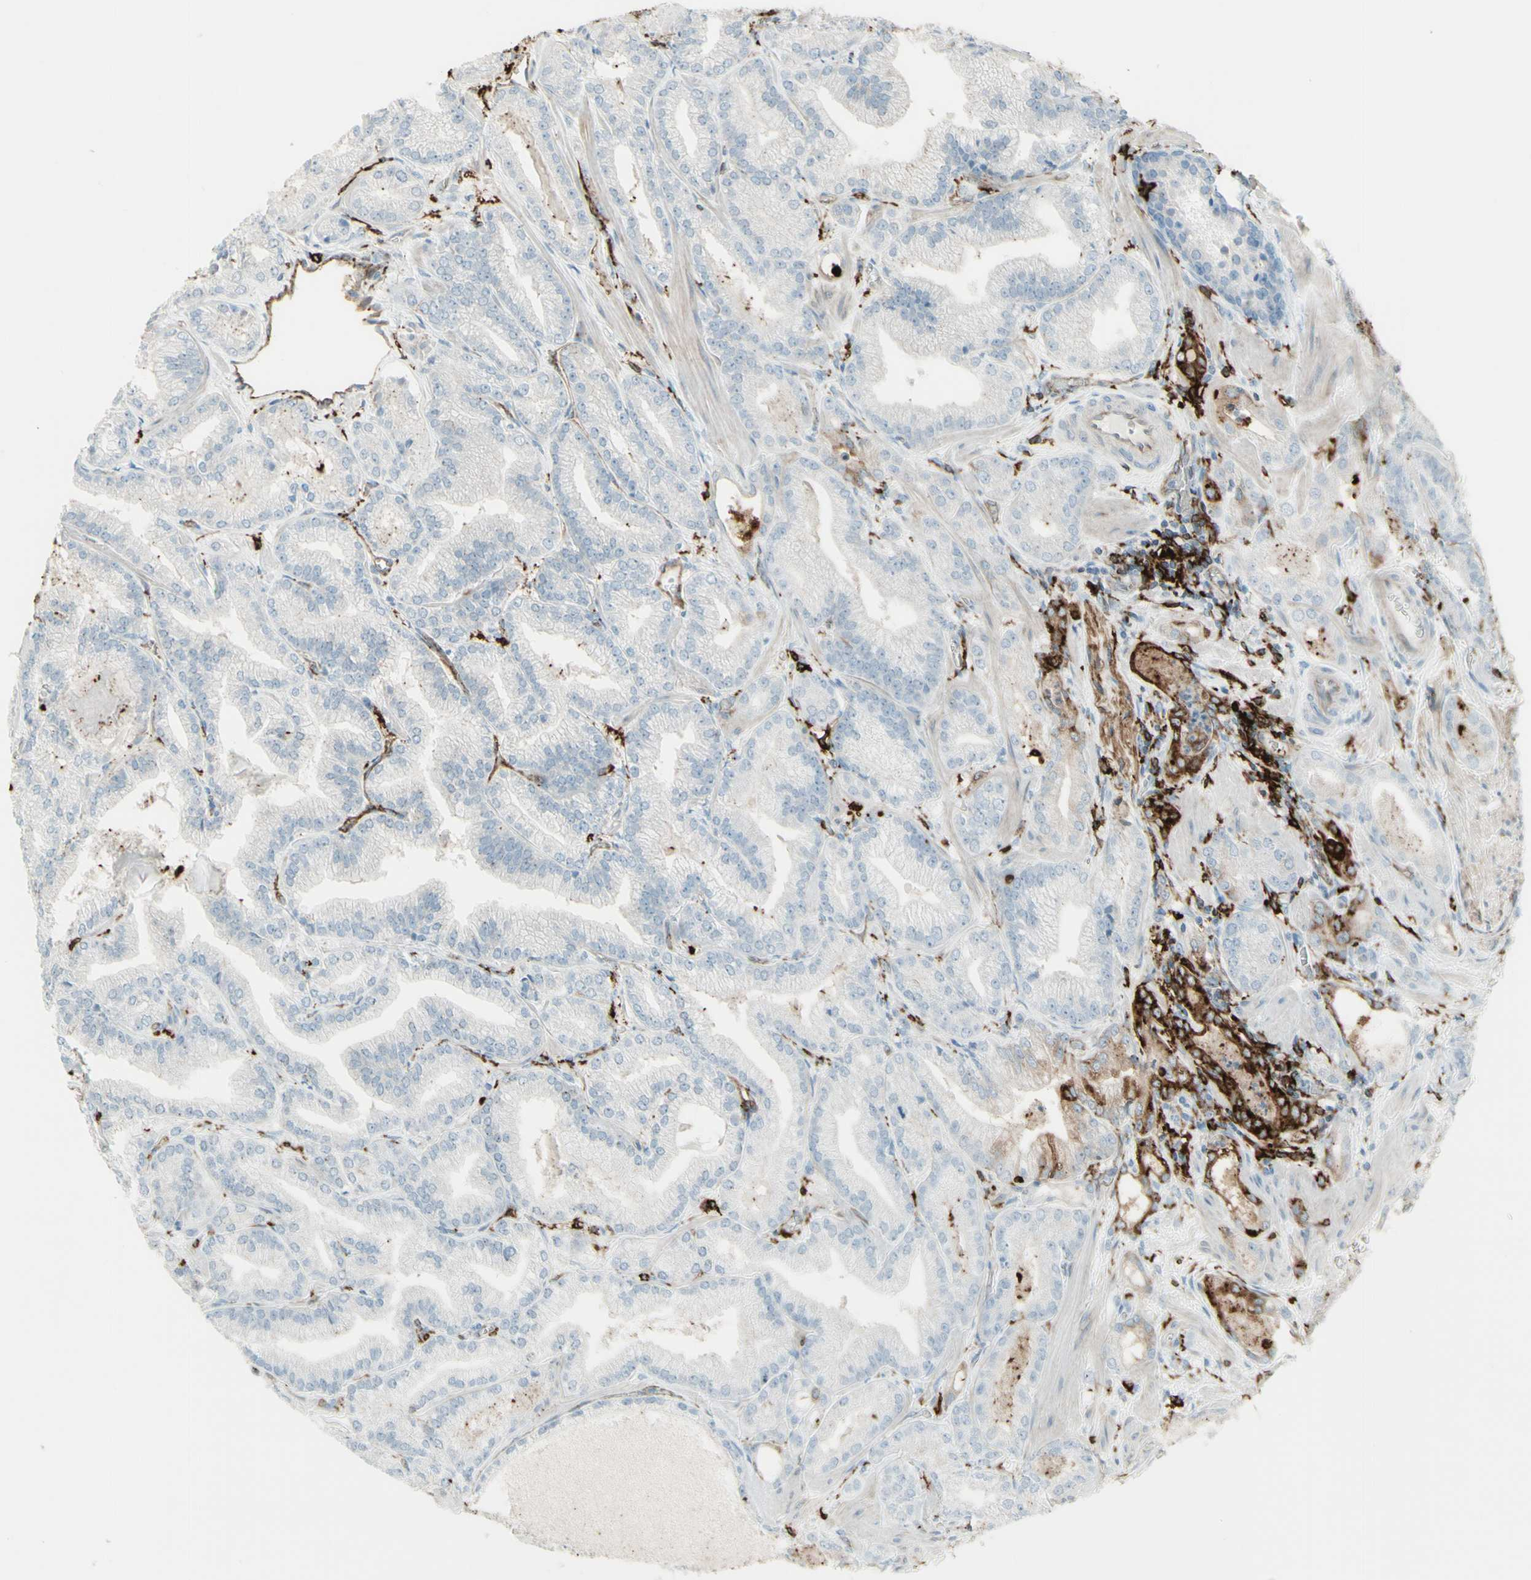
{"staining": {"intensity": "negative", "quantity": "none", "location": "none"}, "tissue": "prostate cancer", "cell_type": "Tumor cells", "image_type": "cancer", "snomed": [{"axis": "morphology", "description": "Adenocarcinoma, Low grade"}, {"axis": "topography", "description": "Prostate"}], "caption": "IHC of human low-grade adenocarcinoma (prostate) demonstrates no staining in tumor cells.", "gene": "HLA-DPB1", "patient": {"sex": "male", "age": 59}}